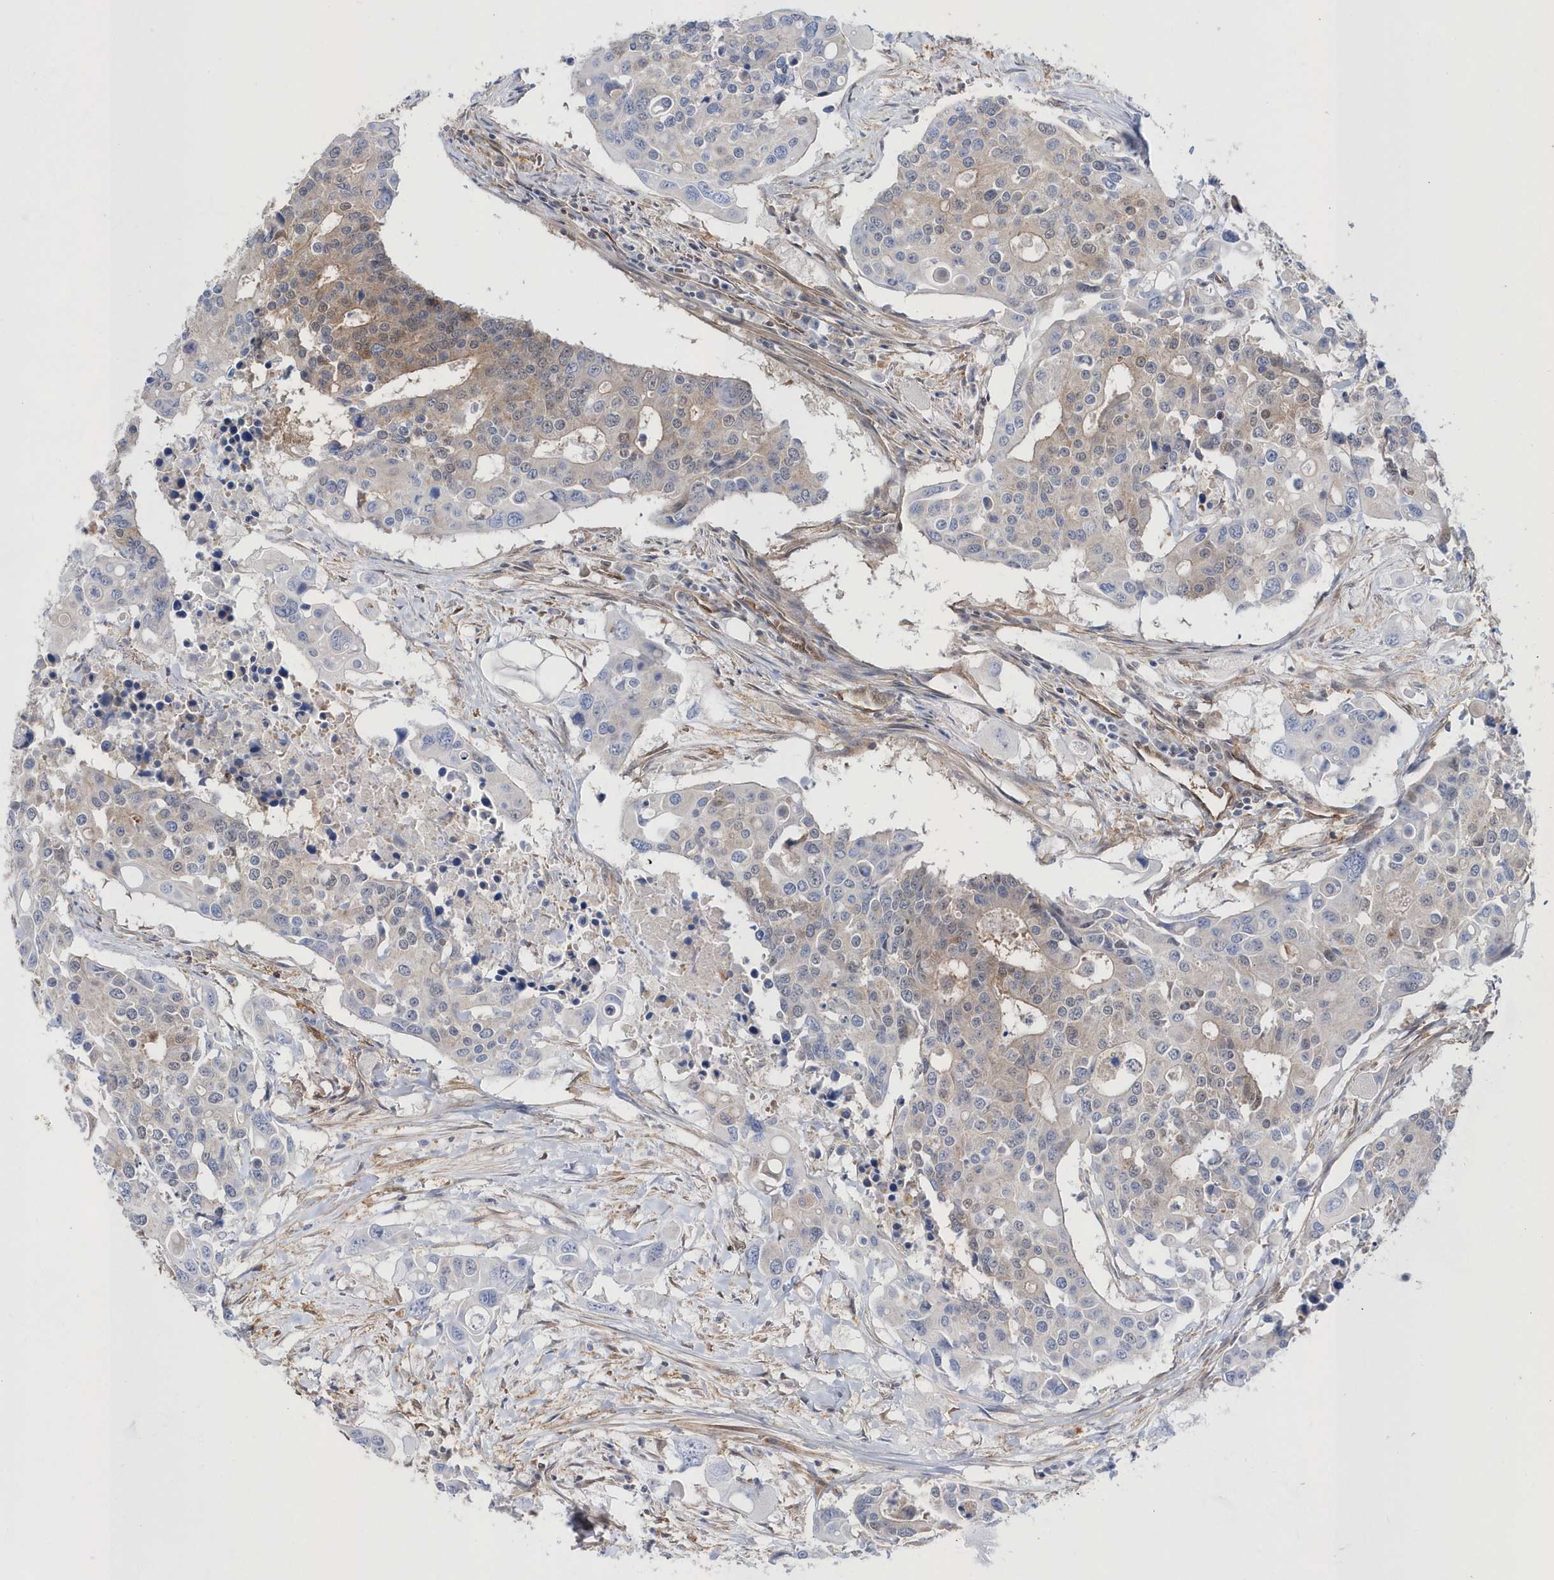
{"staining": {"intensity": "weak", "quantity": "<25%", "location": "cytoplasmic/membranous"}, "tissue": "colorectal cancer", "cell_type": "Tumor cells", "image_type": "cancer", "snomed": [{"axis": "morphology", "description": "Adenocarcinoma, NOS"}, {"axis": "topography", "description": "Colon"}], "caption": "An IHC image of colorectal cancer is shown. There is no staining in tumor cells of colorectal cancer. Brightfield microscopy of immunohistochemistry (IHC) stained with DAB (3,3'-diaminobenzidine) (brown) and hematoxylin (blue), captured at high magnification.", "gene": "BDH2", "patient": {"sex": "male", "age": 77}}